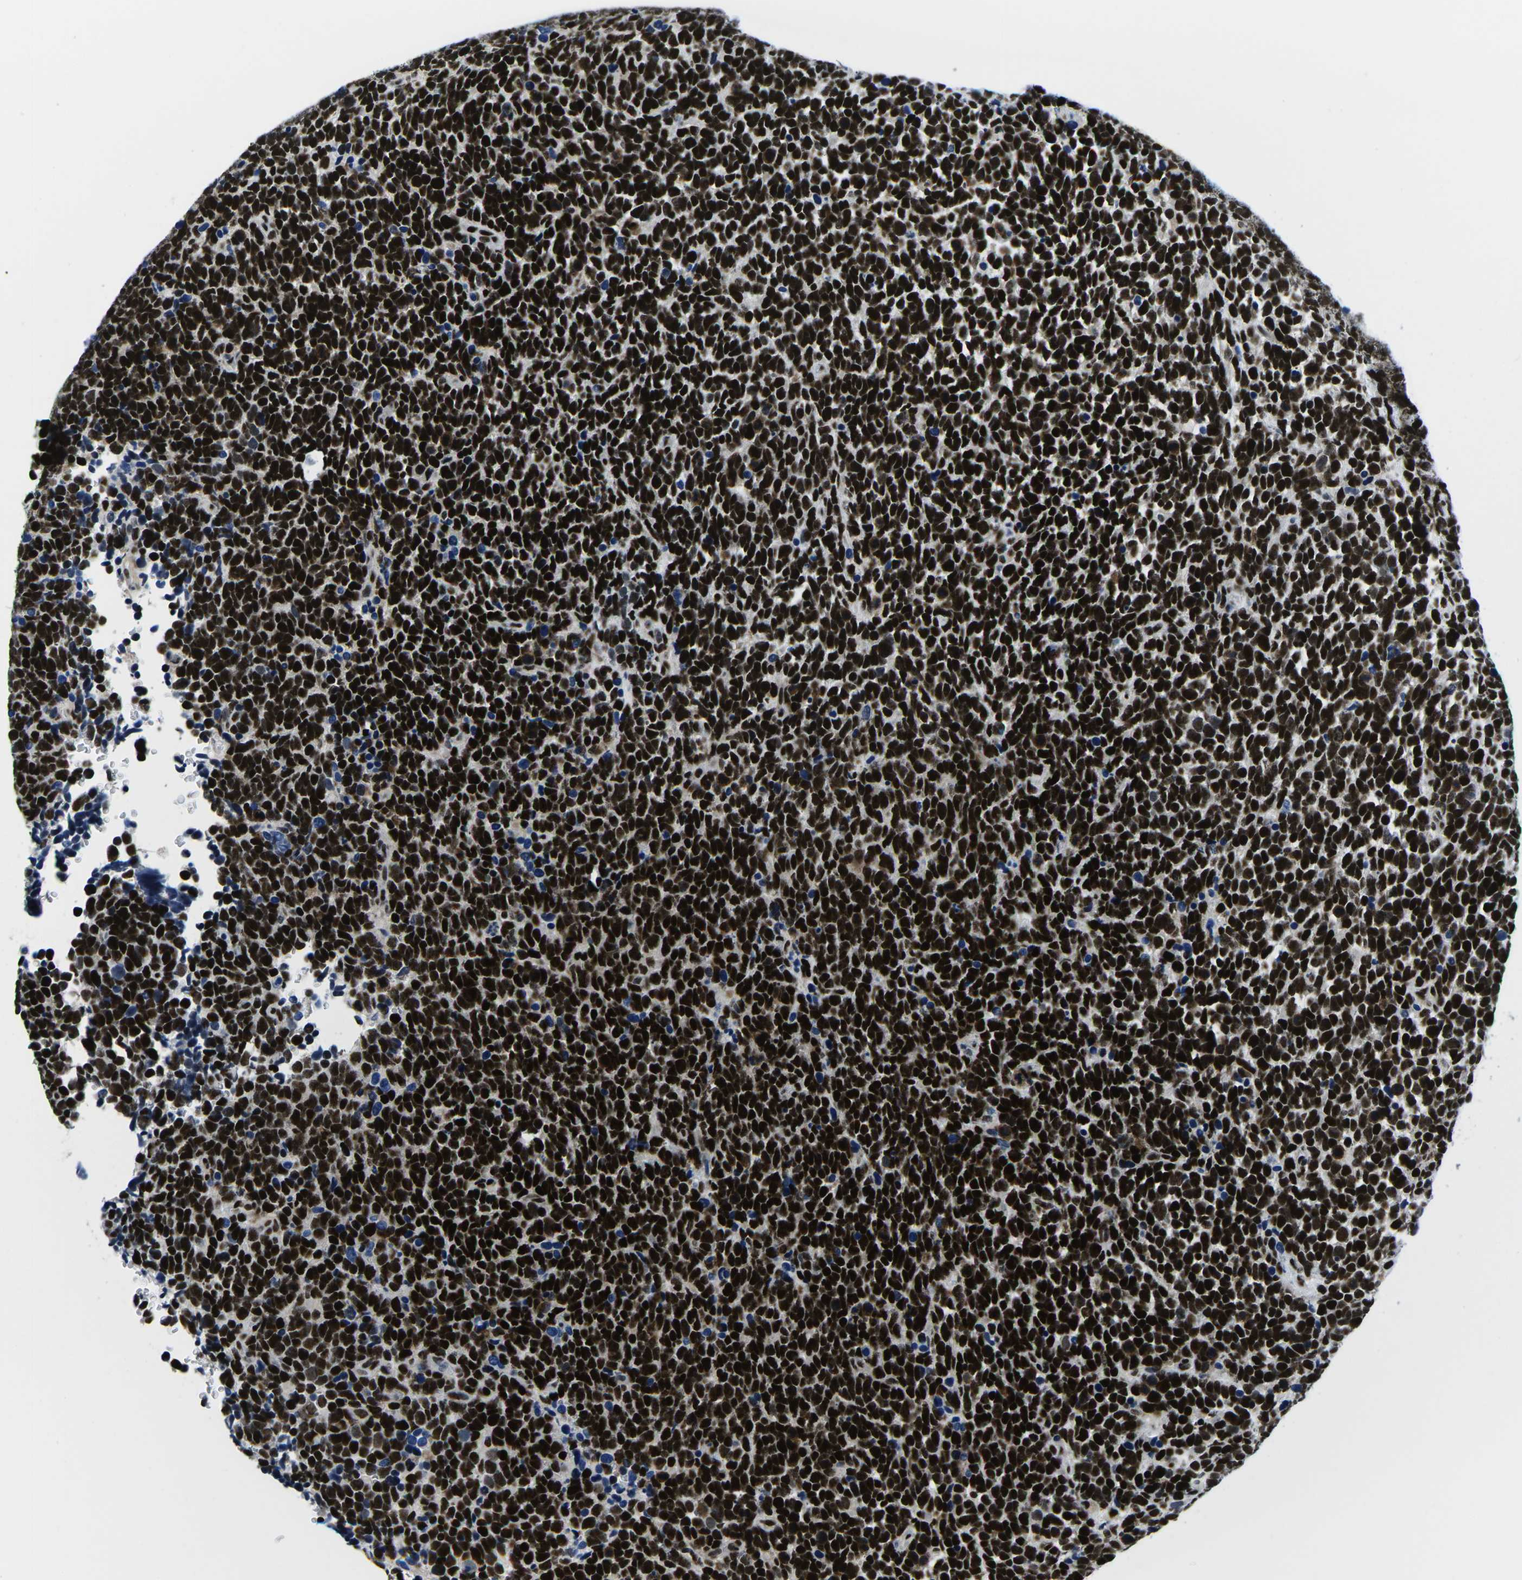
{"staining": {"intensity": "strong", "quantity": ">75%", "location": "nuclear"}, "tissue": "urothelial cancer", "cell_type": "Tumor cells", "image_type": "cancer", "snomed": [{"axis": "morphology", "description": "Urothelial carcinoma, High grade"}, {"axis": "topography", "description": "Urinary bladder"}], "caption": "Immunohistochemistry (IHC) image of urothelial cancer stained for a protein (brown), which reveals high levels of strong nuclear positivity in approximately >75% of tumor cells.", "gene": "ATF1", "patient": {"sex": "female", "age": 82}}